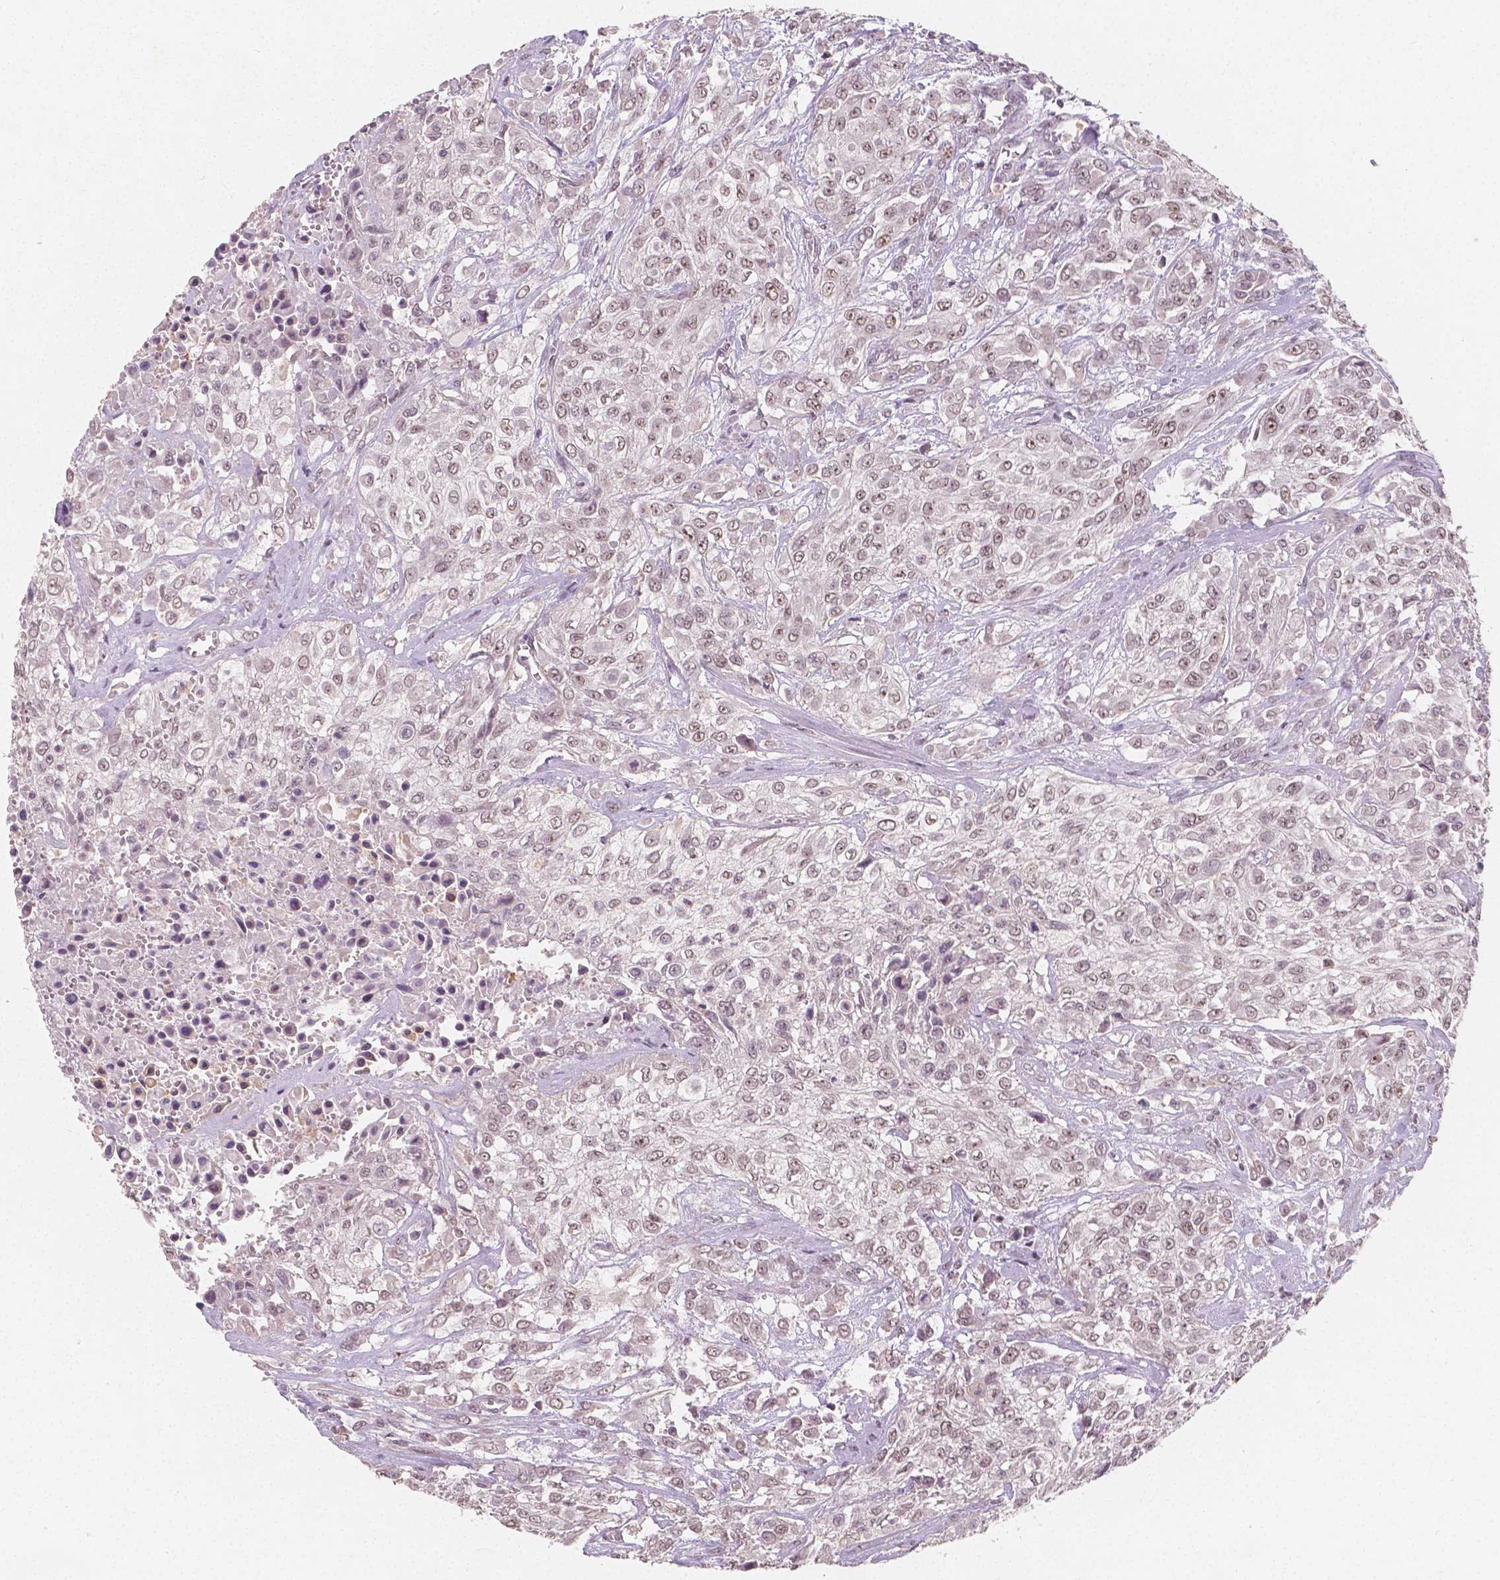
{"staining": {"intensity": "weak", "quantity": ">75%", "location": "nuclear"}, "tissue": "urothelial cancer", "cell_type": "Tumor cells", "image_type": "cancer", "snomed": [{"axis": "morphology", "description": "Urothelial carcinoma, High grade"}, {"axis": "topography", "description": "Urinary bladder"}], "caption": "Tumor cells show low levels of weak nuclear positivity in about >75% of cells in urothelial cancer. The protein is stained brown, and the nuclei are stained in blue (DAB IHC with brightfield microscopy, high magnification).", "gene": "NOLC1", "patient": {"sex": "male", "age": 57}}